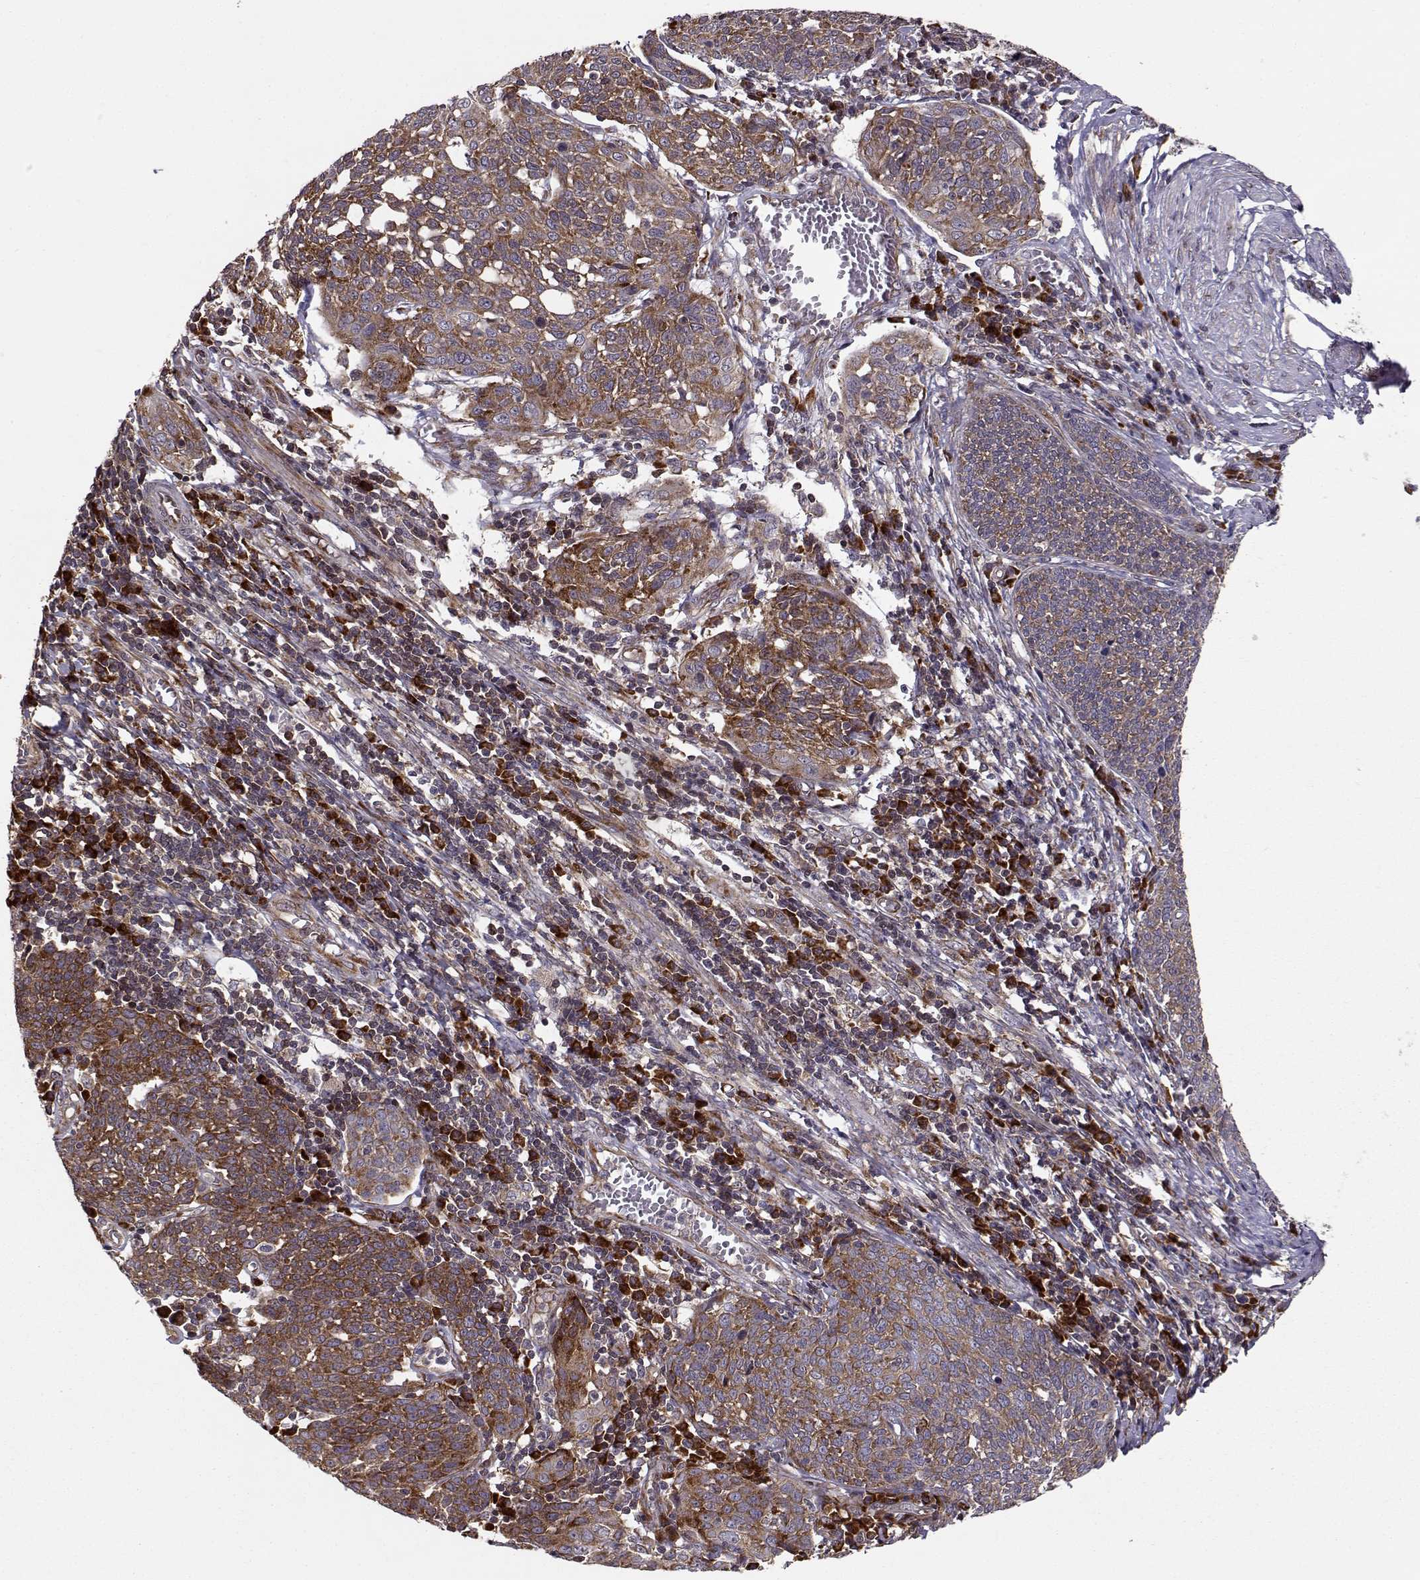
{"staining": {"intensity": "strong", "quantity": "<25%", "location": "cytoplasmic/membranous"}, "tissue": "cervical cancer", "cell_type": "Tumor cells", "image_type": "cancer", "snomed": [{"axis": "morphology", "description": "Squamous cell carcinoma, NOS"}, {"axis": "topography", "description": "Cervix"}], "caption": "Approximately <25% of tumor cells in human squamous cell carcinoma (cervical) show strong cytoplasmic/membranous protein staining as visualized by brown immunohistochemical staining.", "gene": "RPL31", "patient": {"sex": "female", "age": 34}}